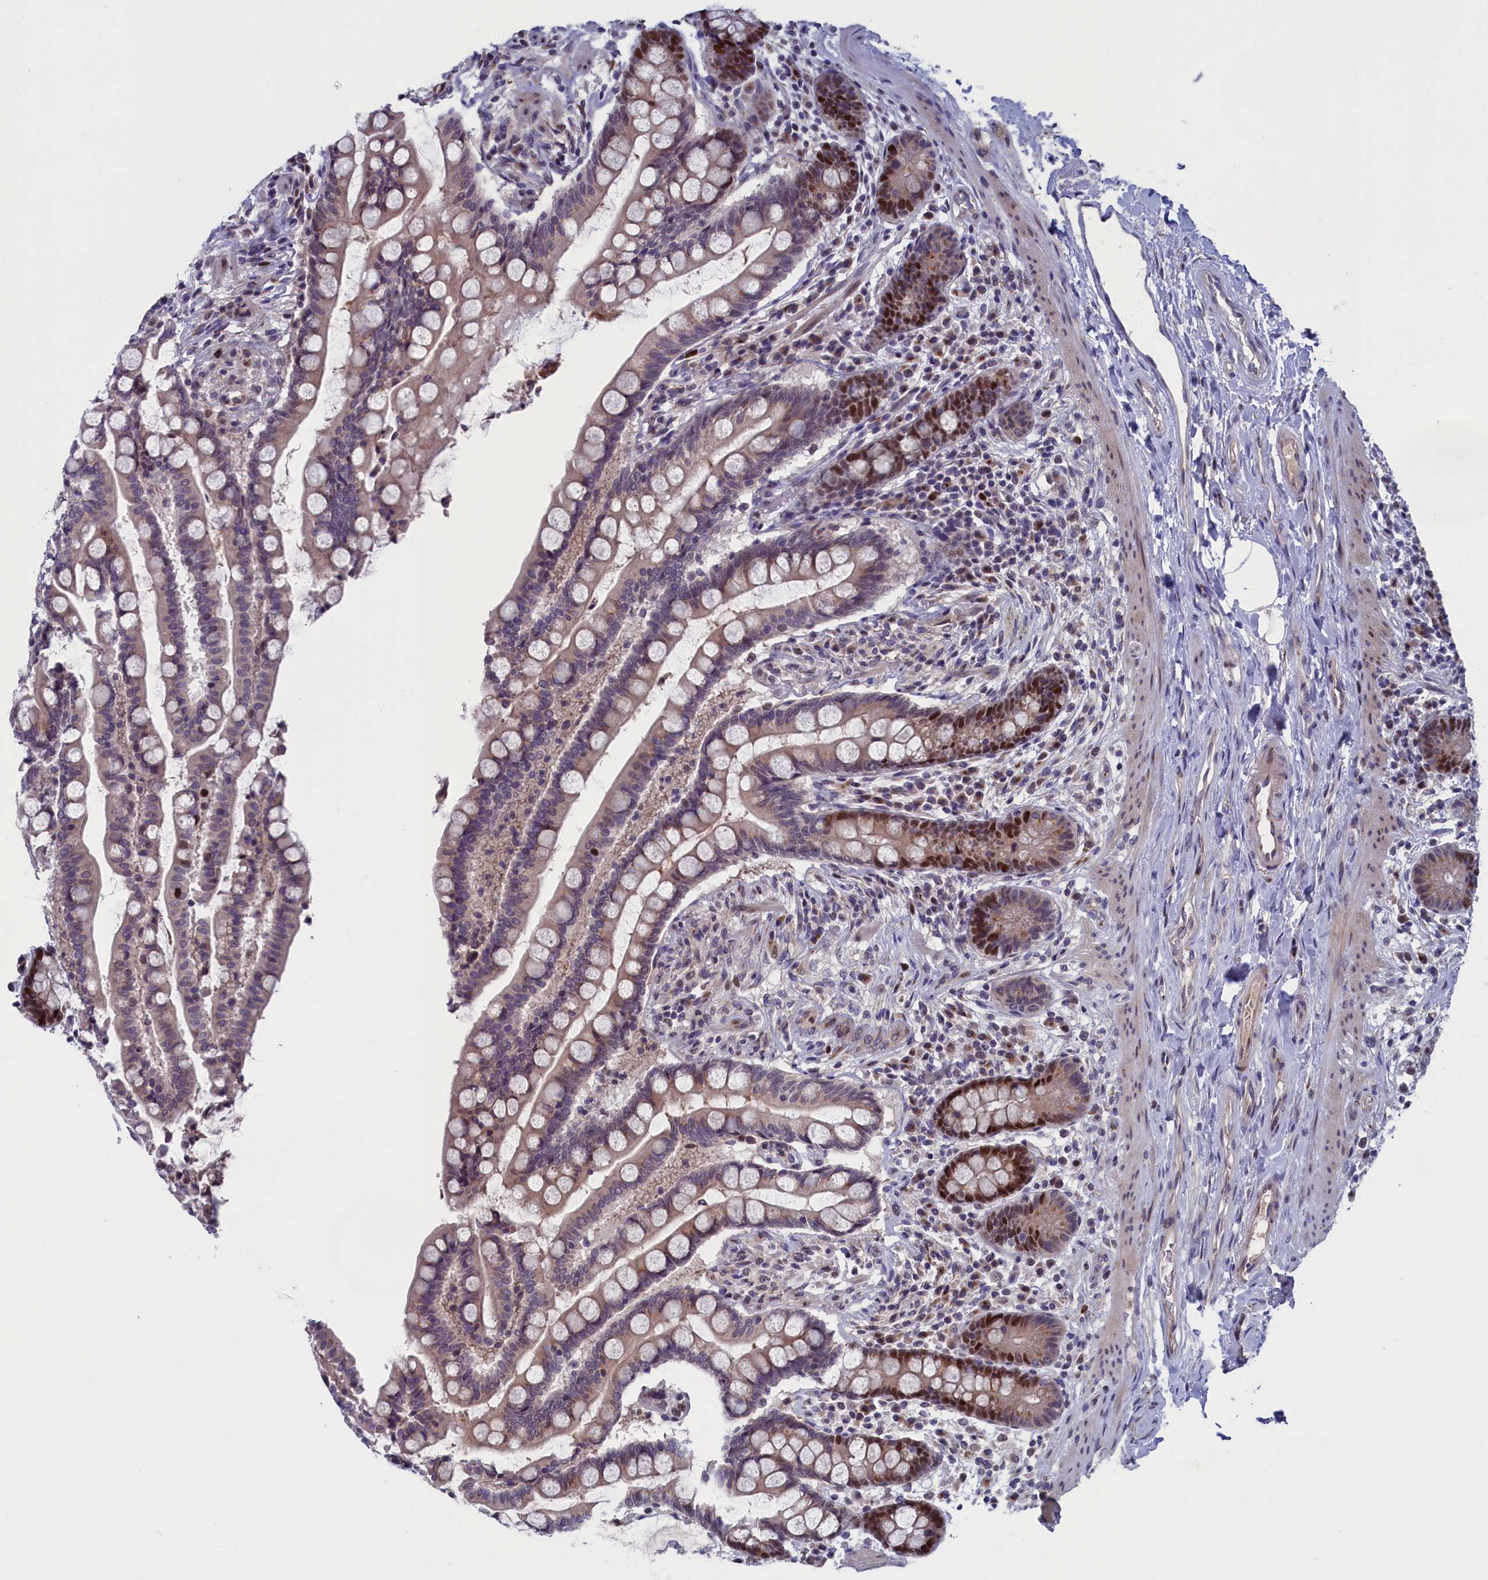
{"staining": {"intensity": "weak", "quantity": ">75%", "location": "cytoplasmic/membranous"}, "tissue": "colon", "cell_type": "Endothelial cells", "image_type": "normal", "snomed": [{"axis": "morphology", "description": "Normal tissue, NOS"}, {"axis": "topography", "description": "Colon"}], "caption": "This image displays IHC staining of unremarkable human colon, with low weak cytoplasmic/membranous expression in about >75% of endothelial cells.", "gene": "LIG1", "patient": {"sex": "male", "age": 73}}